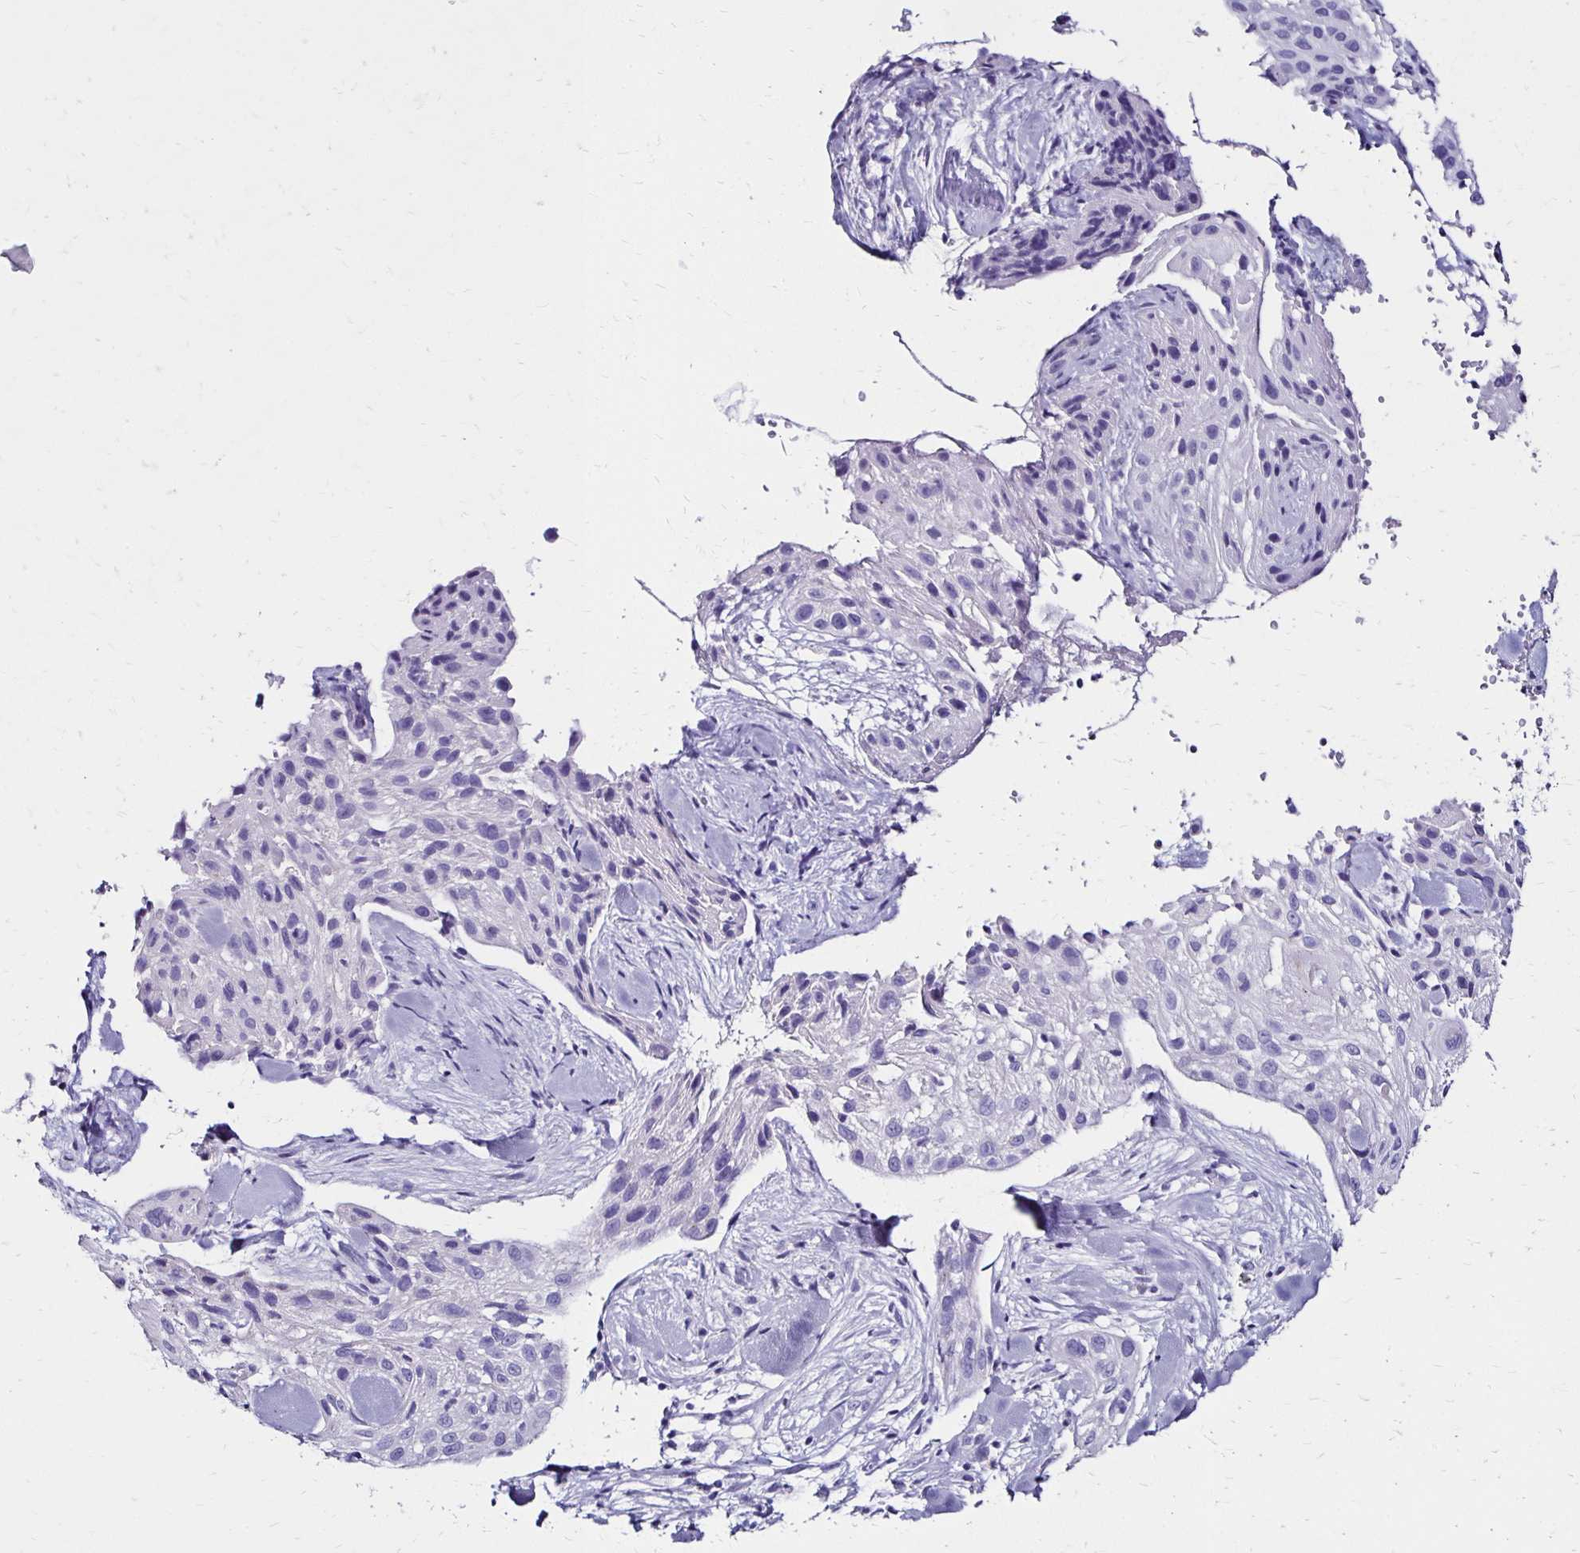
{"staining": {"intensity": "negative", "quantity": "none", "location": "none"}, "tissue": "skin cancer", "cell_type": "Tumor cells", "image_type": "cancer", "snomed": [{"axis": "morphology", "description": "Squamous cell carcinoma, NOS"}, {"axis": "topography", "description": "Skin"}], "caption": "Immunohistochemical staining of skin cancer shows no significant positivity in tumor cells. (Stains: DAB immunohistochemistry with hematoxylin counter stain, Microscopy: brightfield microscopy at high magnification).", "gene": "KCNT1", "patient": {"sex": "male", "age": 82}}